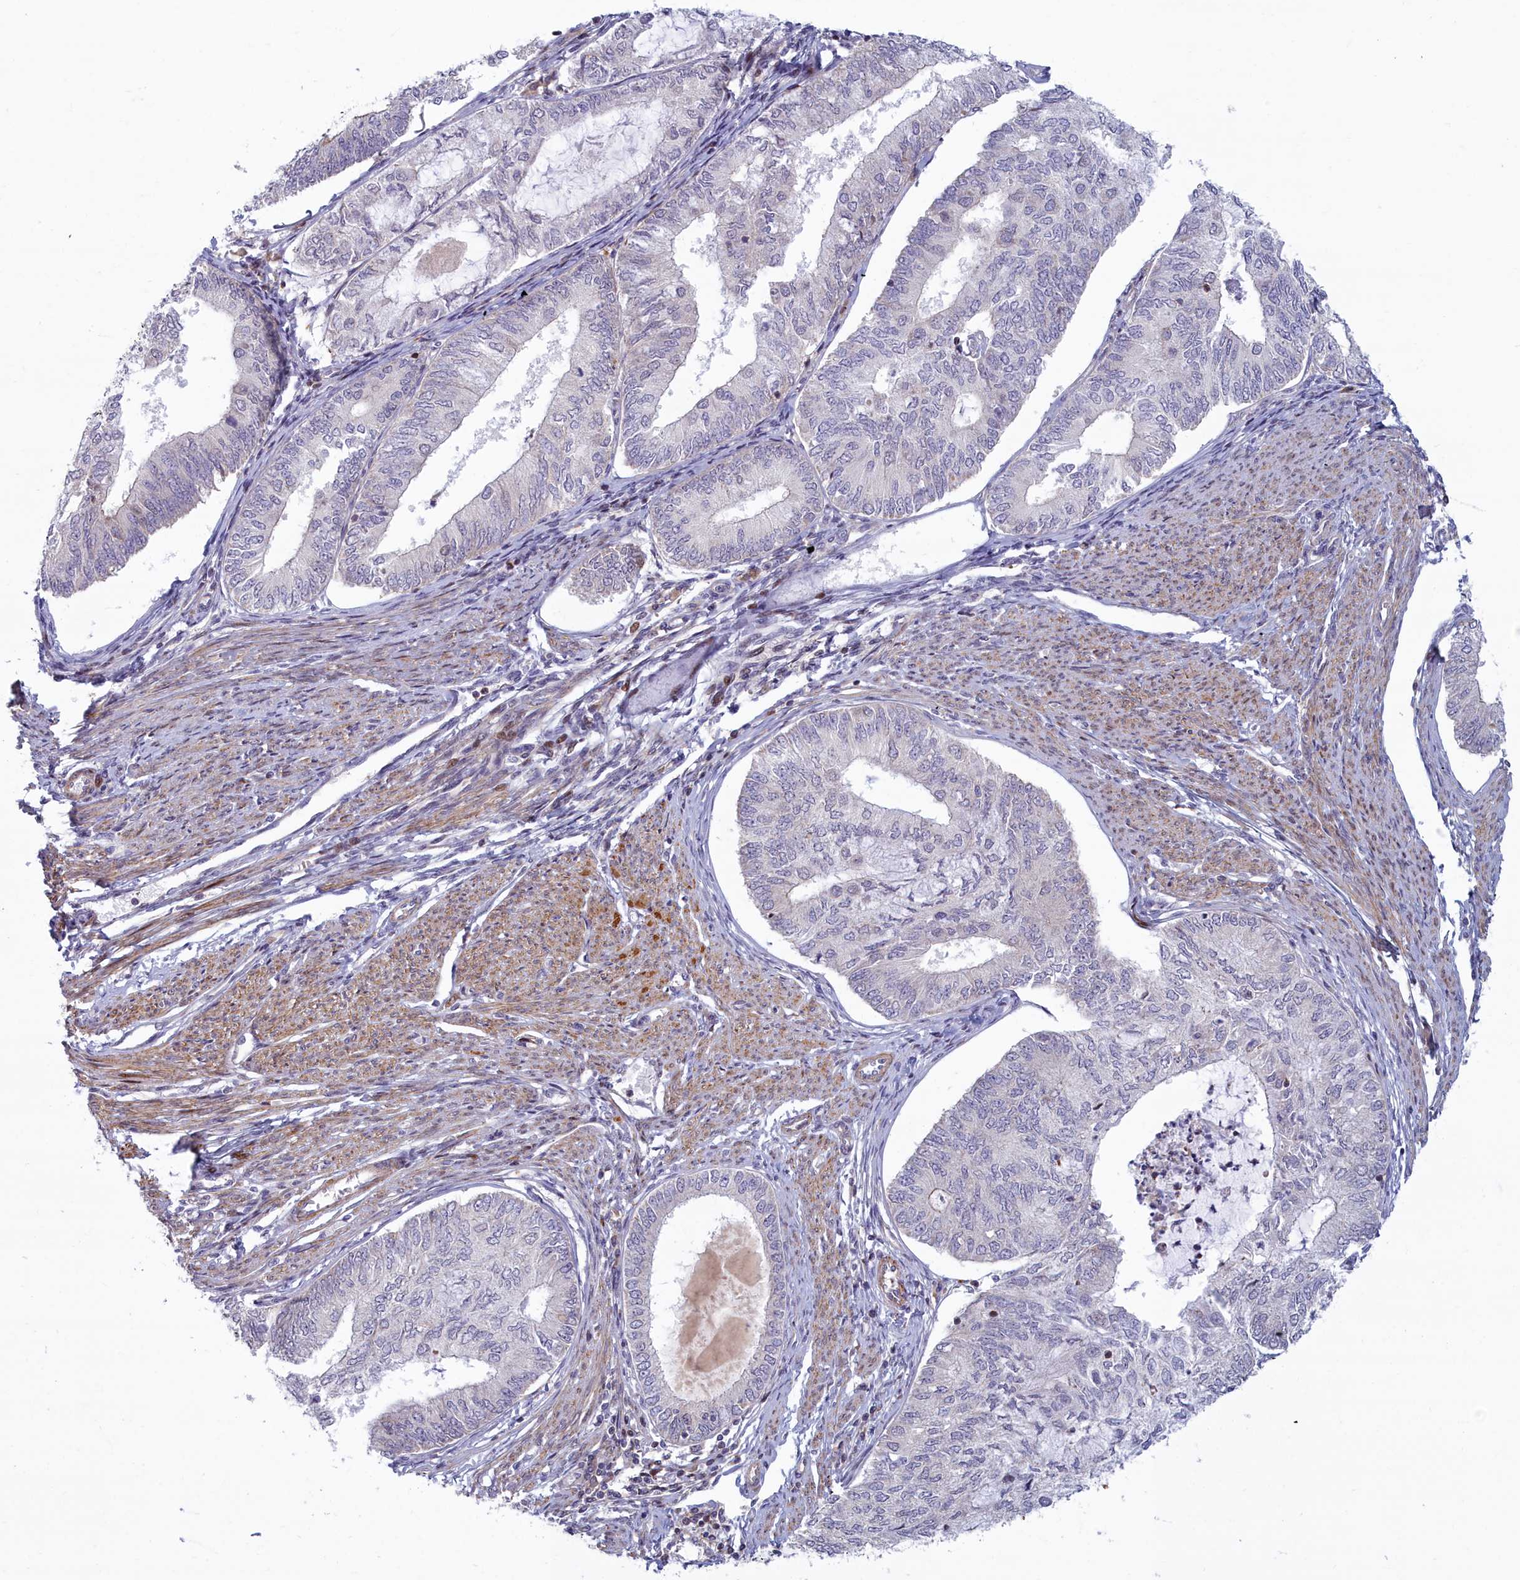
{"staining": {"intensity": "negative", "quantity": "none", "location": "none"}, "tissue": "endometrial cancer", "cell_type": "Tumor cells", "image_type": "cancer", "snomed": [{"axis": "morphology", "description": "Adenocarcinoma, NOS"}, {"axis": "topography", "description": "Endometrium"}], "caption": "Tumor cells show no significant positivity in endometrial cancer (adenocarcinoma). (Stains: DAB immunohistochemistry with hematoxylin counter stain, Microscopy: brightfield microscopy at high magnification).", "gene": "C15orf40", "patient": {"sex": "female", "age": 68}}